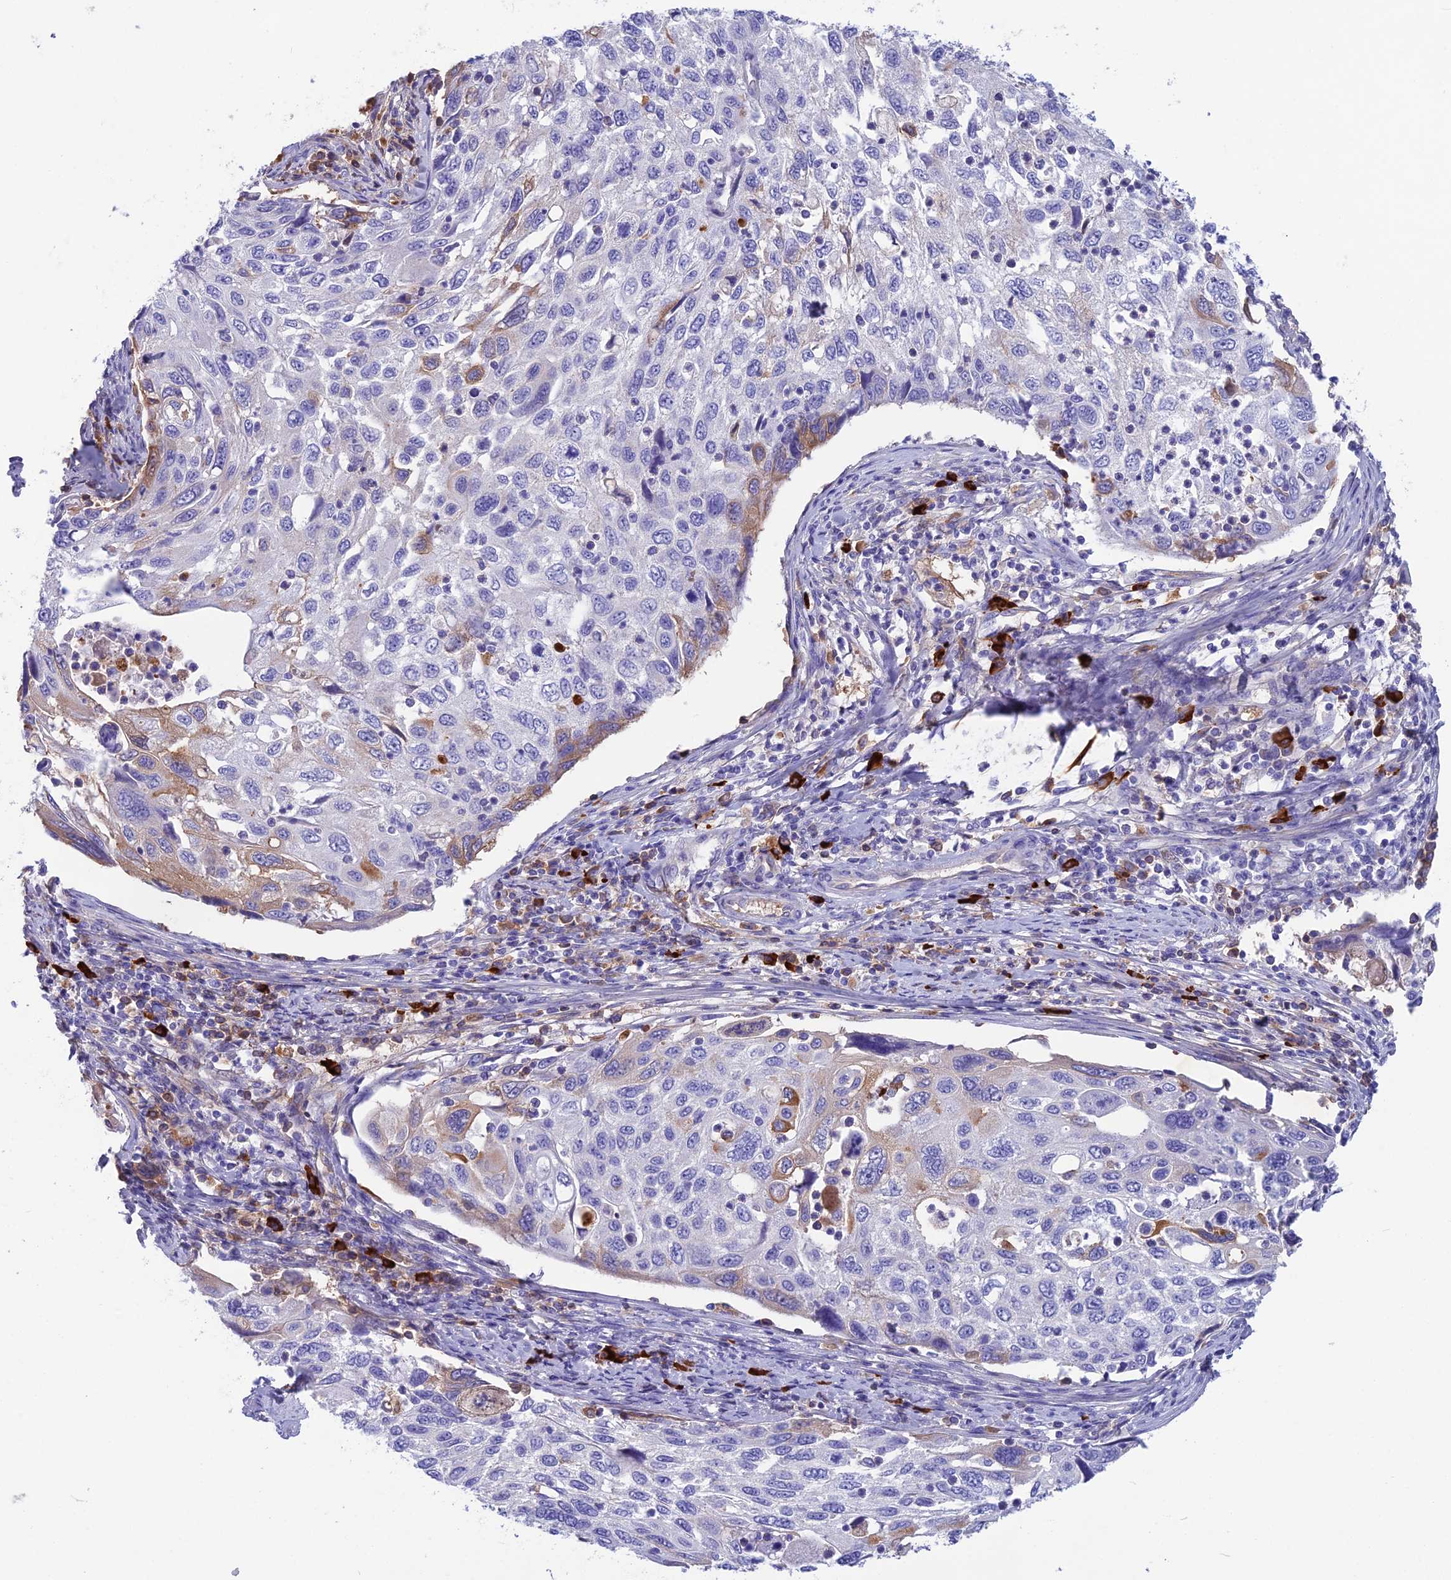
{"staining": {"intensity": "negative", "quantity": "none", "location": "none"}, "tissue": "cervical cancer", "cell_type": "Tumor cells", "image_type": "cancer", "snomed": [{"axis": "morphology", "description": "Squamous cell carcinoma, NOS"}, {"axis": "topography", "description": "Cervix"}], "caption": "DAB (3,3'-diaminobenzidine) immunohistochemical staining of human squamous cell carcinoma (cervical) reveals no significant staining in tumor cells.", "gene": "SNAP91", "patient": {"sex": "female", "age": 70}}